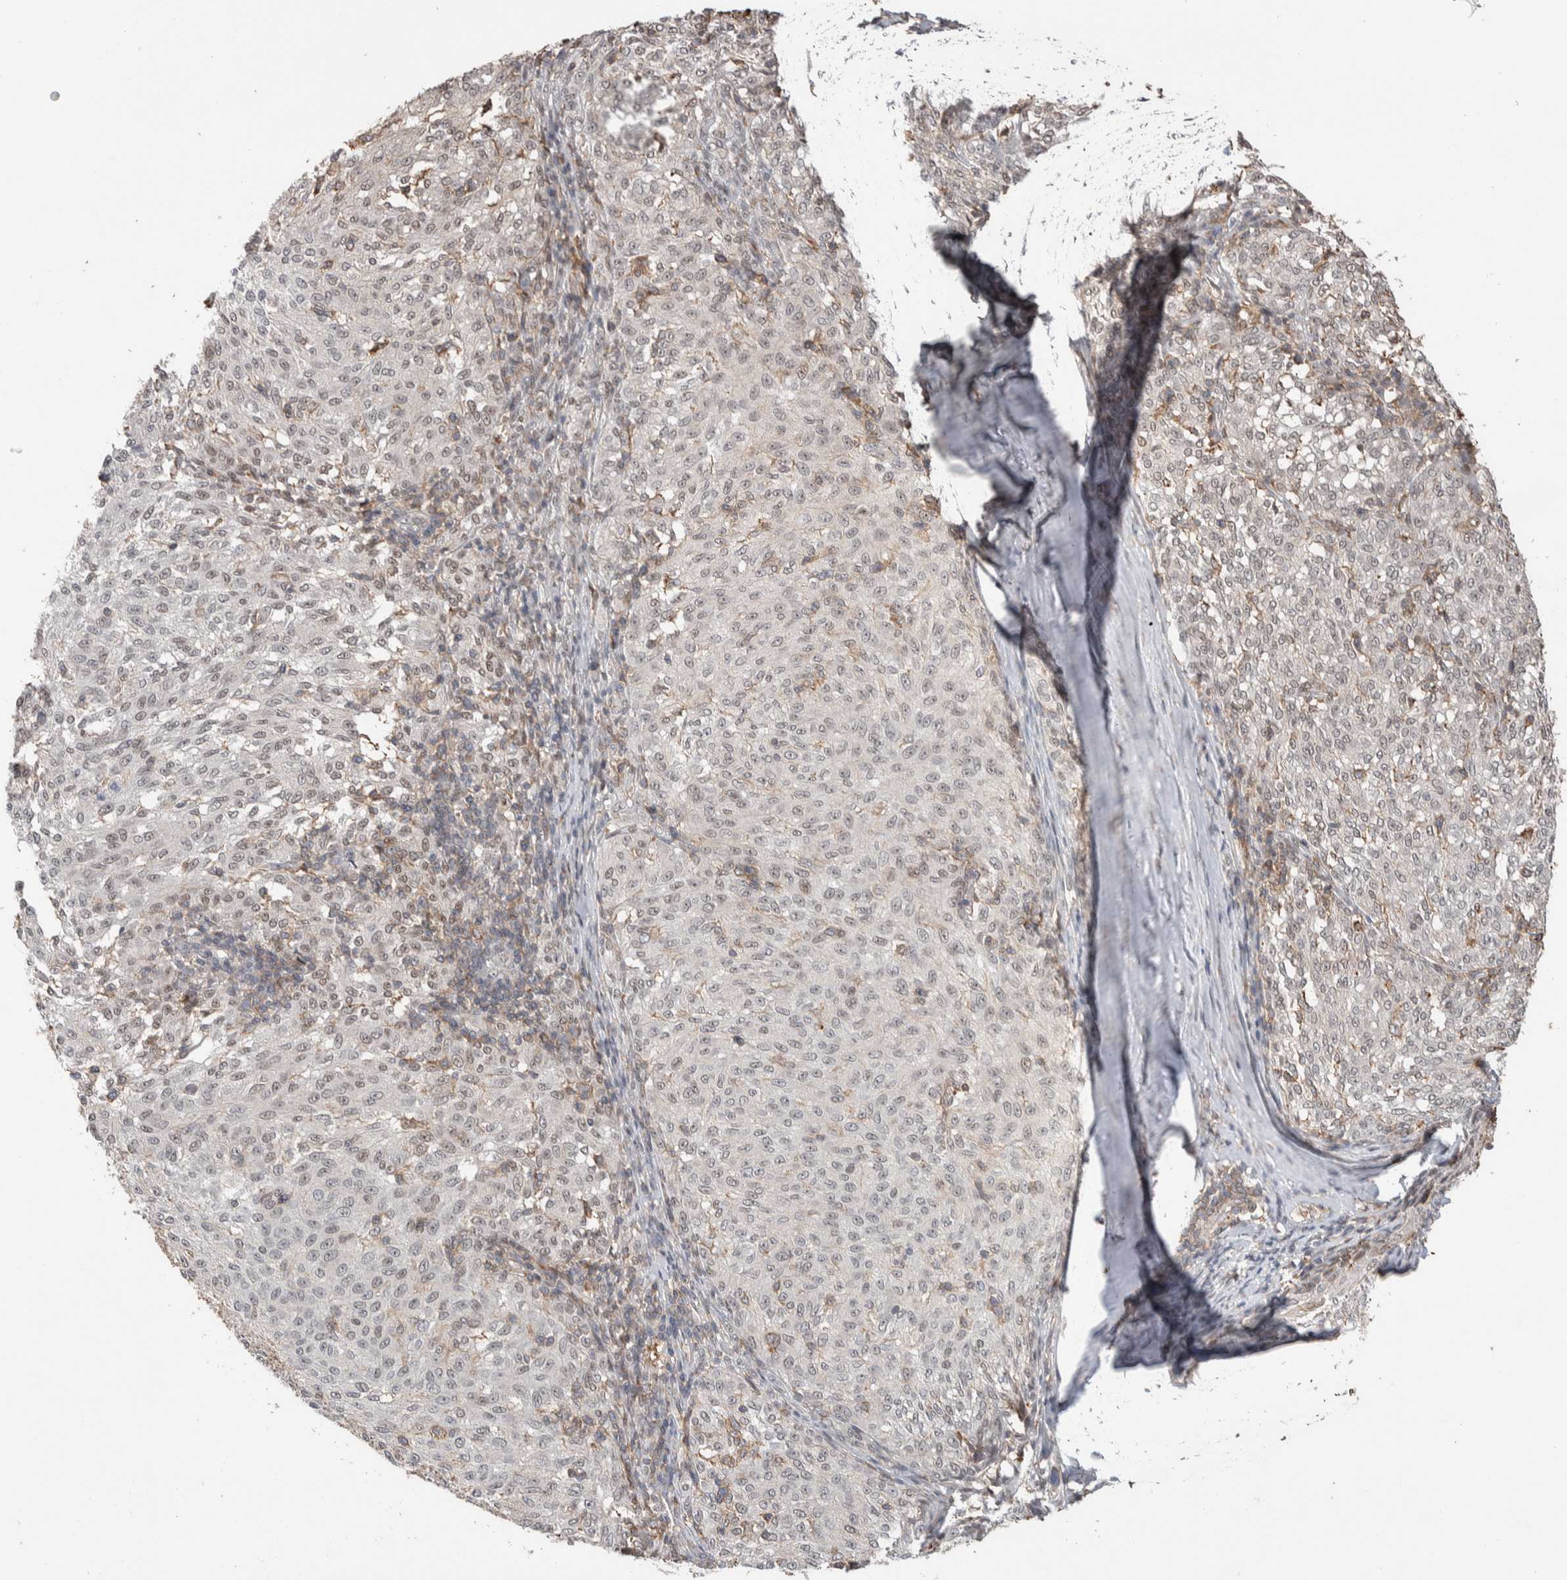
{"staining": {"intensity": "weak", "quantity": "25%-75%", "location": "nuclear"}, "tissue": "melanoma", "cell_type": "Tumor cells", "image_type": "cancer", "snomed": [{"axis": "morphology", "description": "Malignant melanoma, NOS"}, {"axis": "topography", "description": "Skin"}], "caption": "This micrograph demonstrates melanoma stained with immunohistochemistry (IHC) to label a protein in brown. The nuclear of tumor cells show weak positivity for the protein. Nuclei are counter-stained blue.", "gene": "ZNF704", "patient": {"sex": "female", "age": 72}}